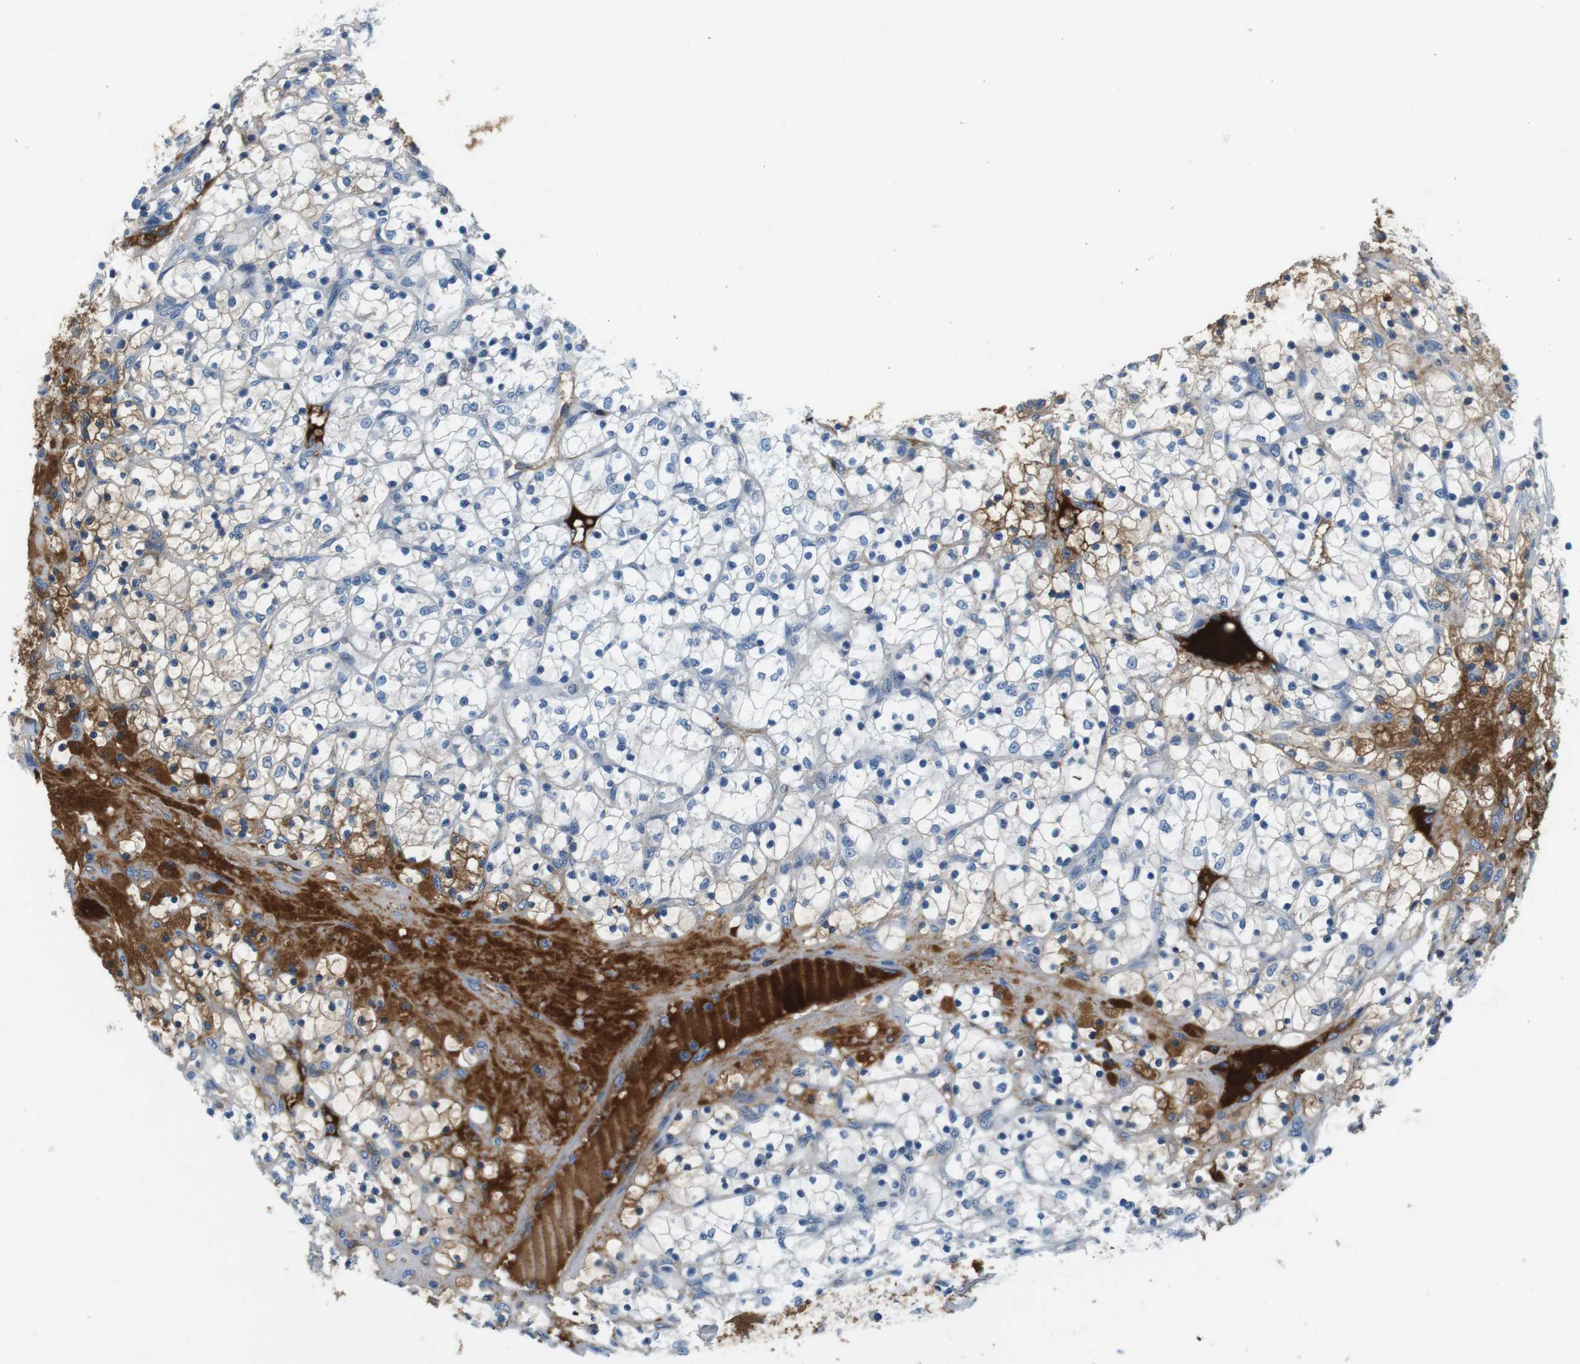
{"staining": {"intensity": "negative", "quantity": "none", "location": "none"}, "tissue": "renal cancer", "cell_type": "Tumor cells", "image_type": "cancer", "snomed": [{"axis": "morphology", "description": "Adenocarcinoma, NOS"}, {"axis": "topography", "description": "Kidney"}], "caption": "A micrograph of renal cancer stained for a protein displays no brown staining in tumor cells.", "gene": "IGHD", "patient": {"sex": "female", "age": 69}}